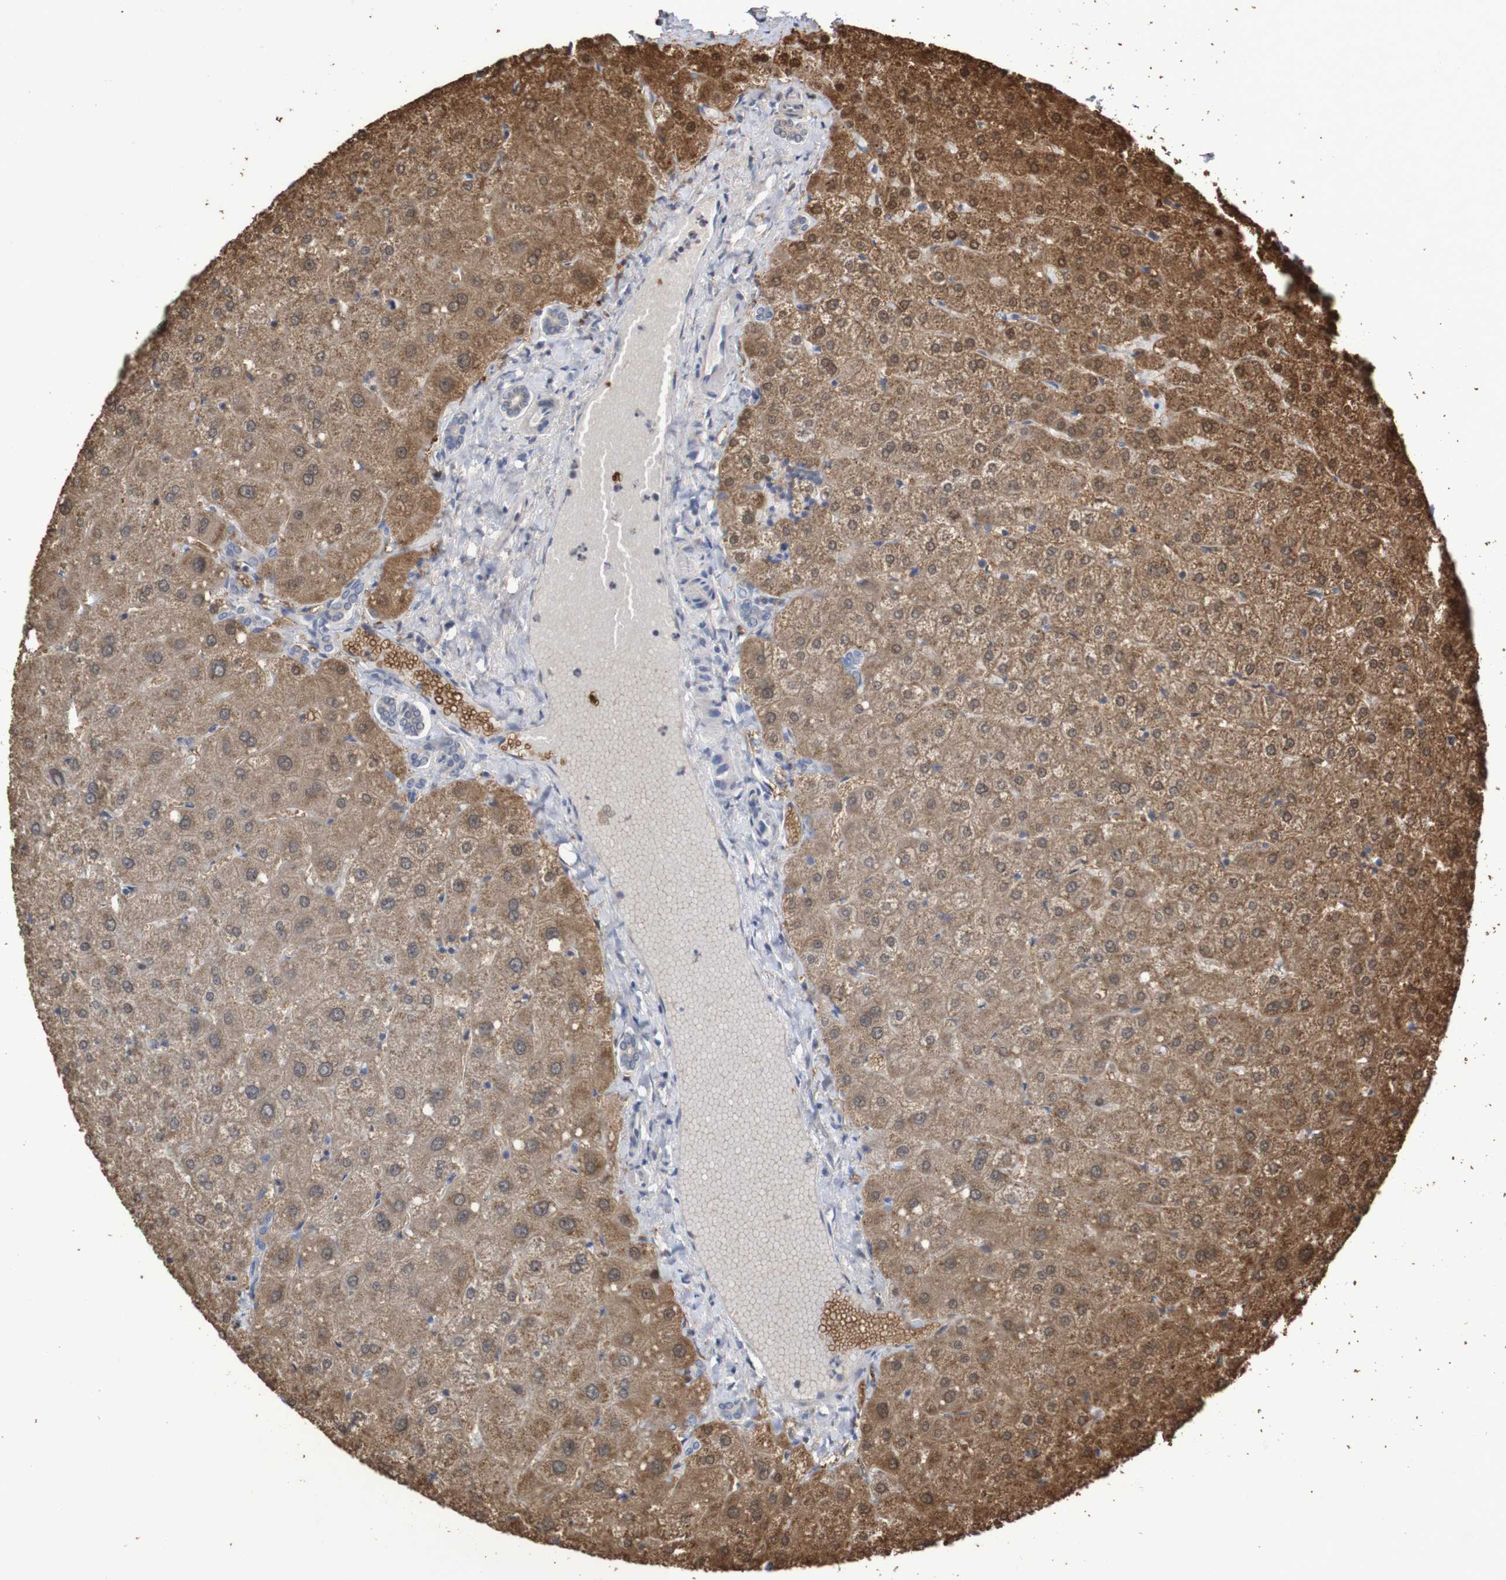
{"staining": {"intensity": "negative", "quantity": "none", "location": "none"}, "tissue": "liver", "cell_type": "Cholangiocytes", "image_type": "normal", "snomed": [{"axis": "morphology", "description": "Normal tissue, NOS"}, {"axis": "topography", "description": "Liver"}], "caption": "Cholangiocytes are negative for protein expression in normal human liver. (Stains: DAB (3,3'-diaminobenzidine) IHC with hematoxylin counter stain, Microscopy: brightfield microscopy at high magnification).", "gene": "PHYH", "patient": {"sex": "male", "age": 73}}